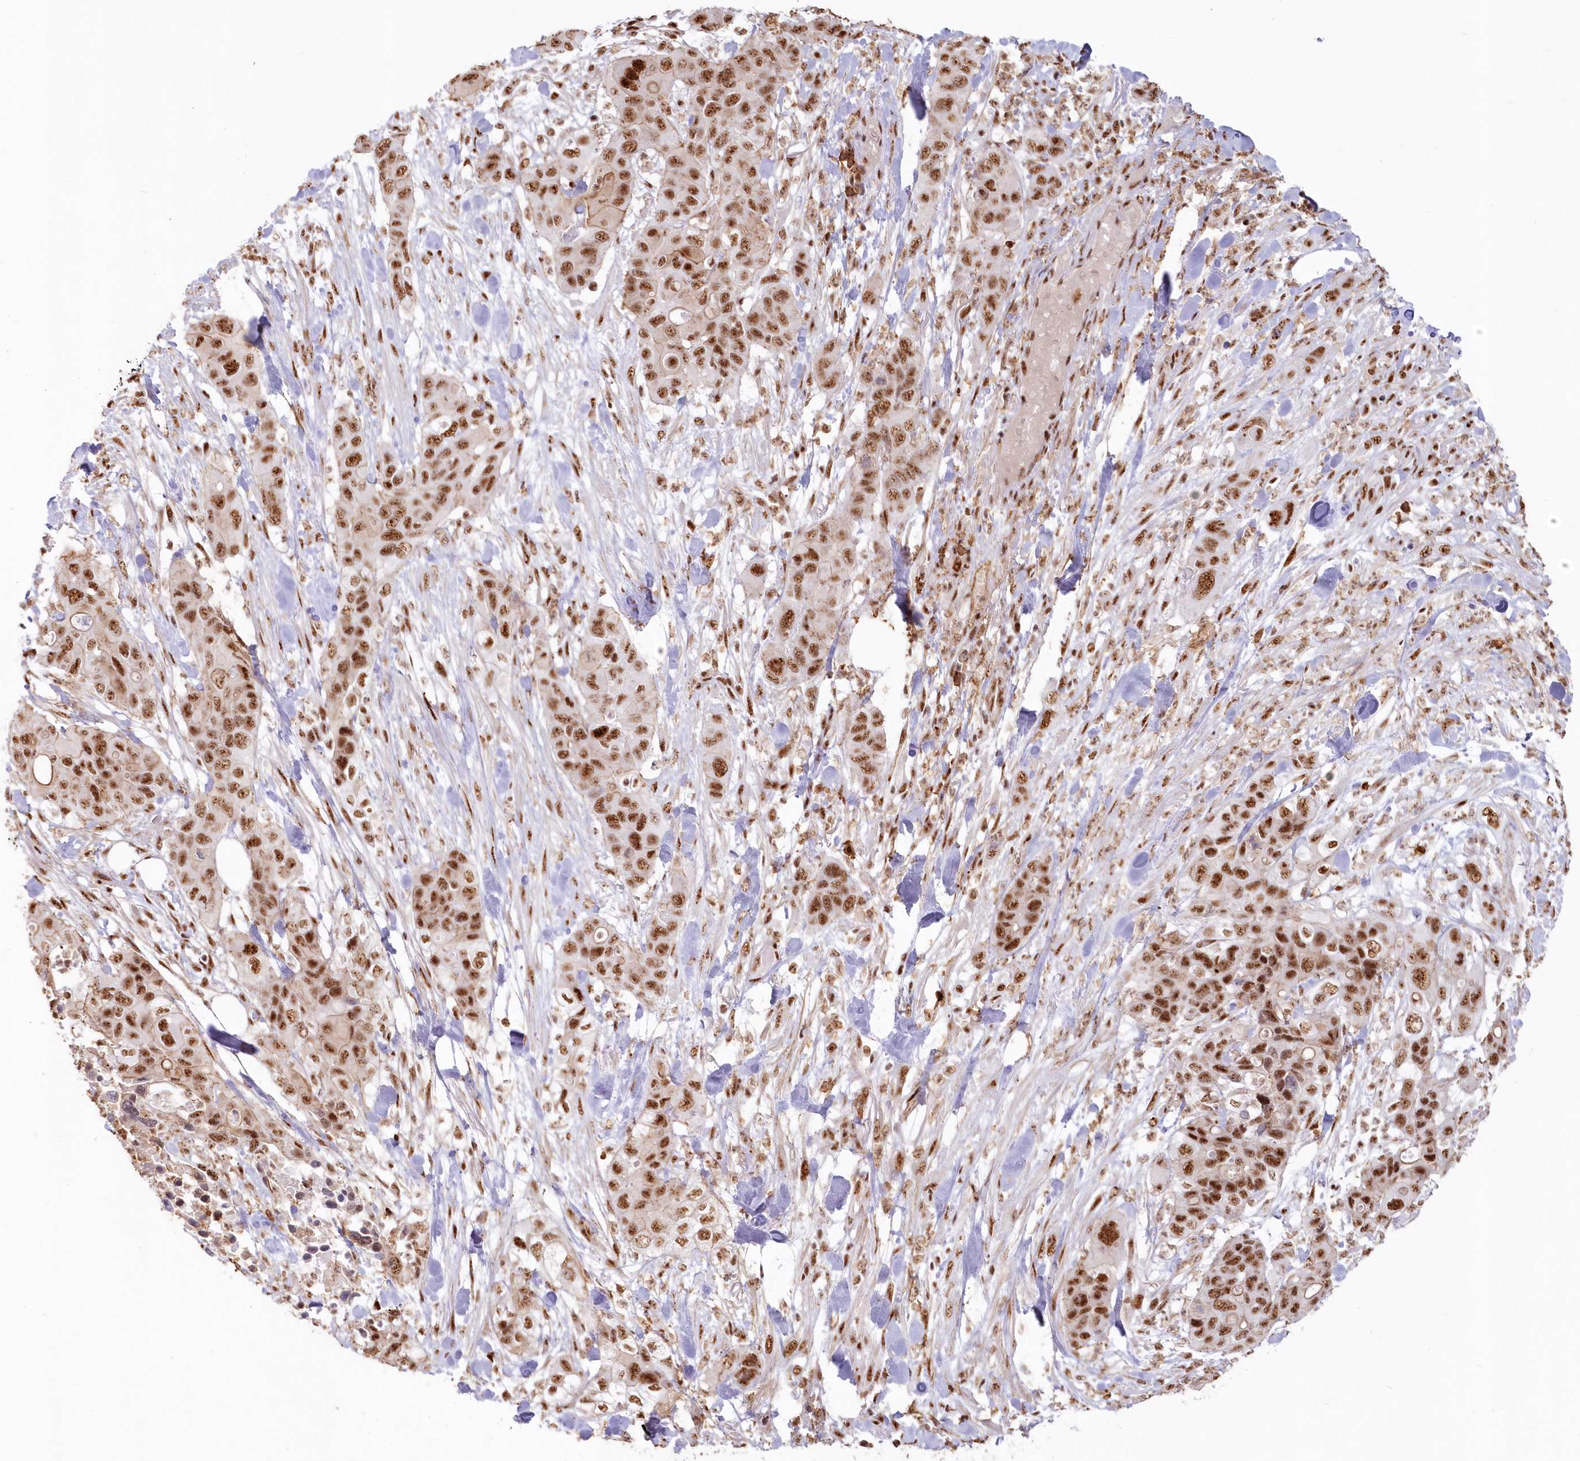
{"staining": {"intensity": "moderate", "quantity": ">75%", "location": "nuclear"}, "tissue": "pancreatic cancer", "cell_type": "Tumor cells", "image_type": "cancer", "snomed": [{"axis": "morphology", "description": "Adenocarcinoma, NOS"}, {"axis": "topography", "description": "Pancreas"}], "caption": "Protein expression analysis of human adenocarcinoma (pancreatic) reveals moderate nuclear staining in approximately >75% of tumor cells. The staining was performed using DAB to visualize the protein expression in brown, while the nuclei were stained in blue with hematoxylin (Magnification: 20x).", "gene": "DDX46", "patient": {"sex": "female", "age": 71}}